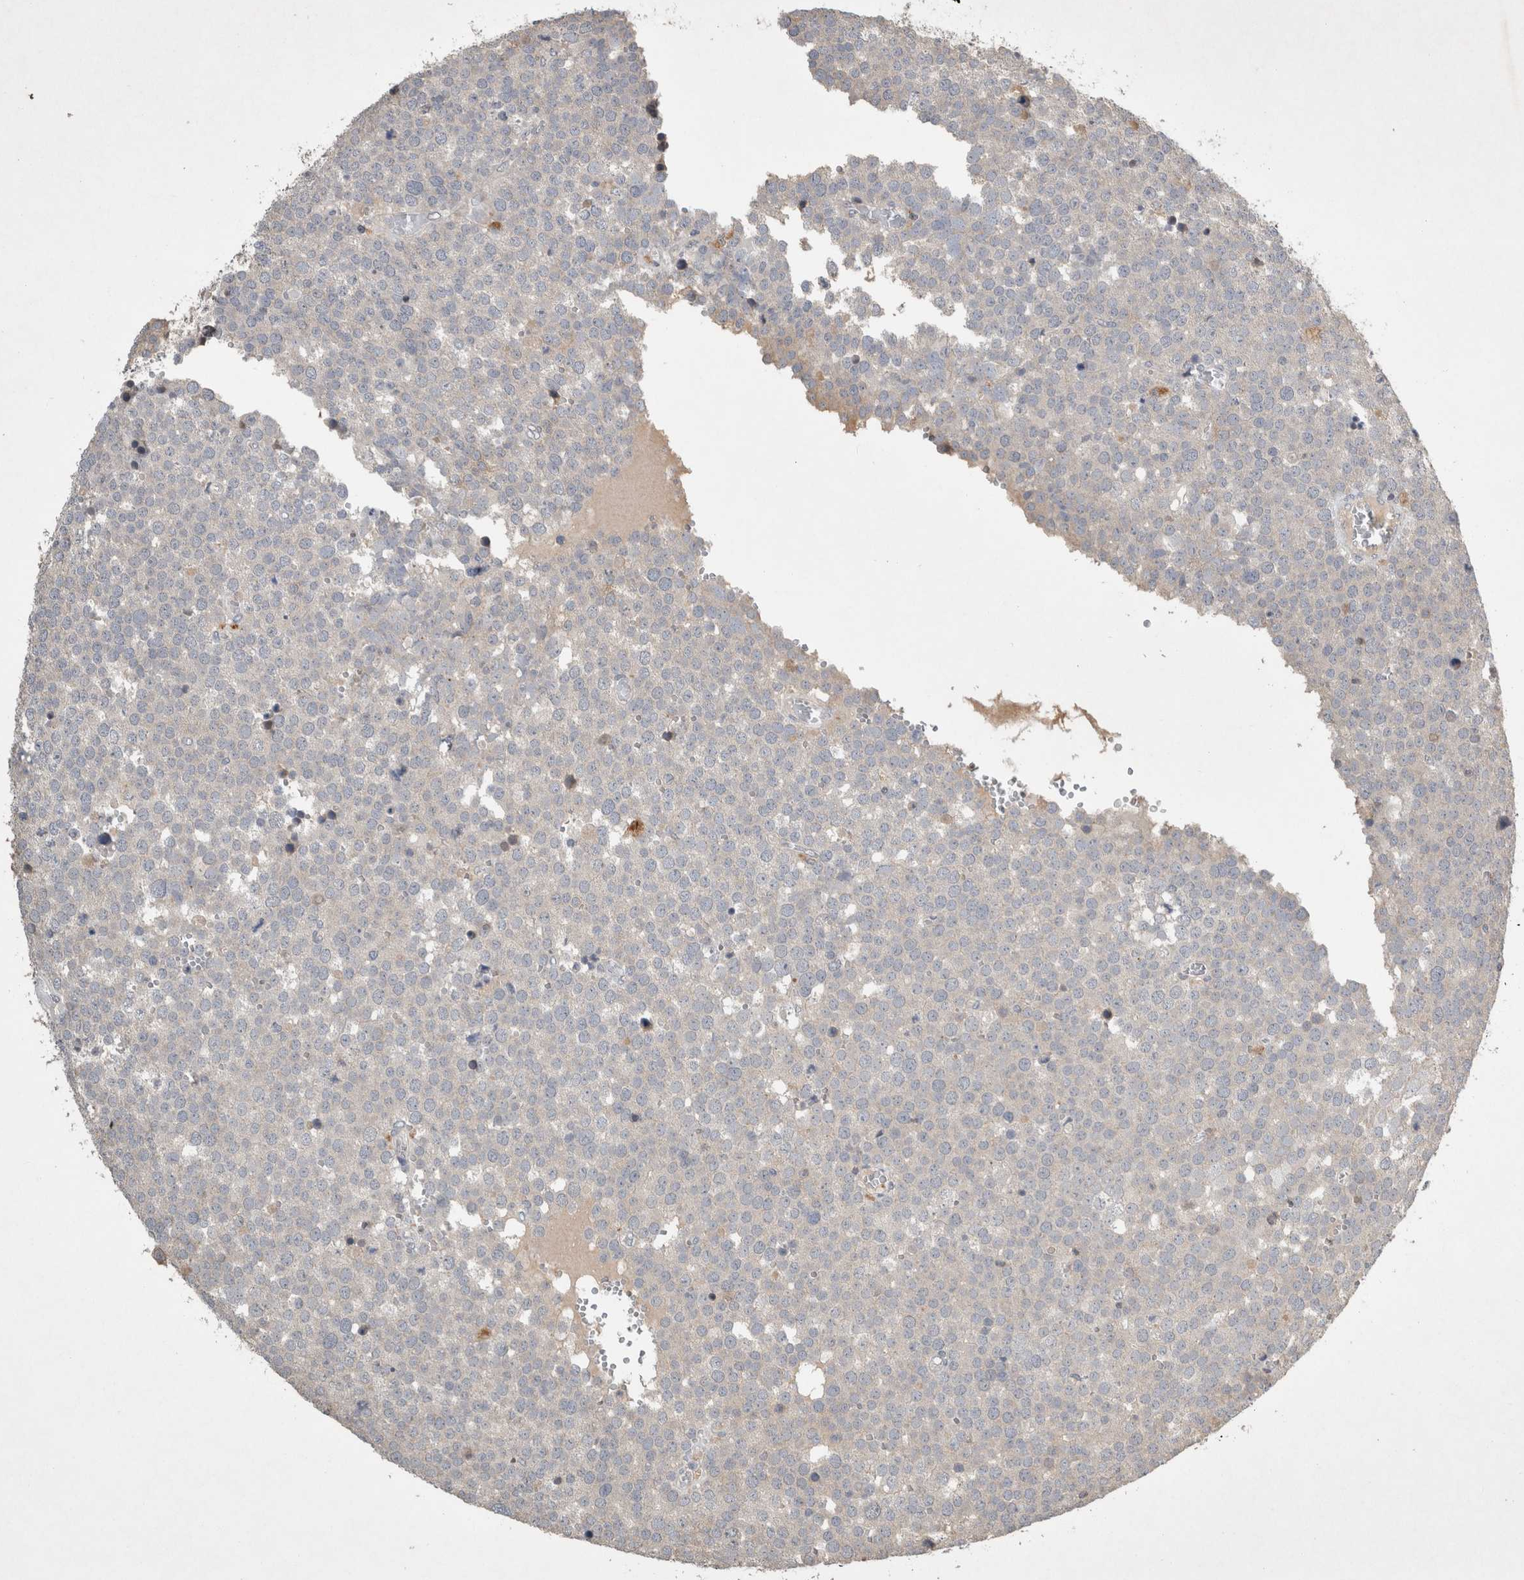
{"staining": {"intensity": "negative", "quantity": "none", "location": "none"}, "tissue": "testis cancer", "cell_type": "Tumor cells", "image_type": "cancer", "snomed": [{"axis": "morphology", "description": "Seminoma, NOS"}, {"axis": "topography", "description": "Testis"}], "caption": "DAB (3,3'-diaminobenzidine) immunohistochemical staining of human seminoma (testis) reveals no significant staining in tumor cells.", "gene": "SERAC1", "patient": {"sex": "male", "age": 71}}